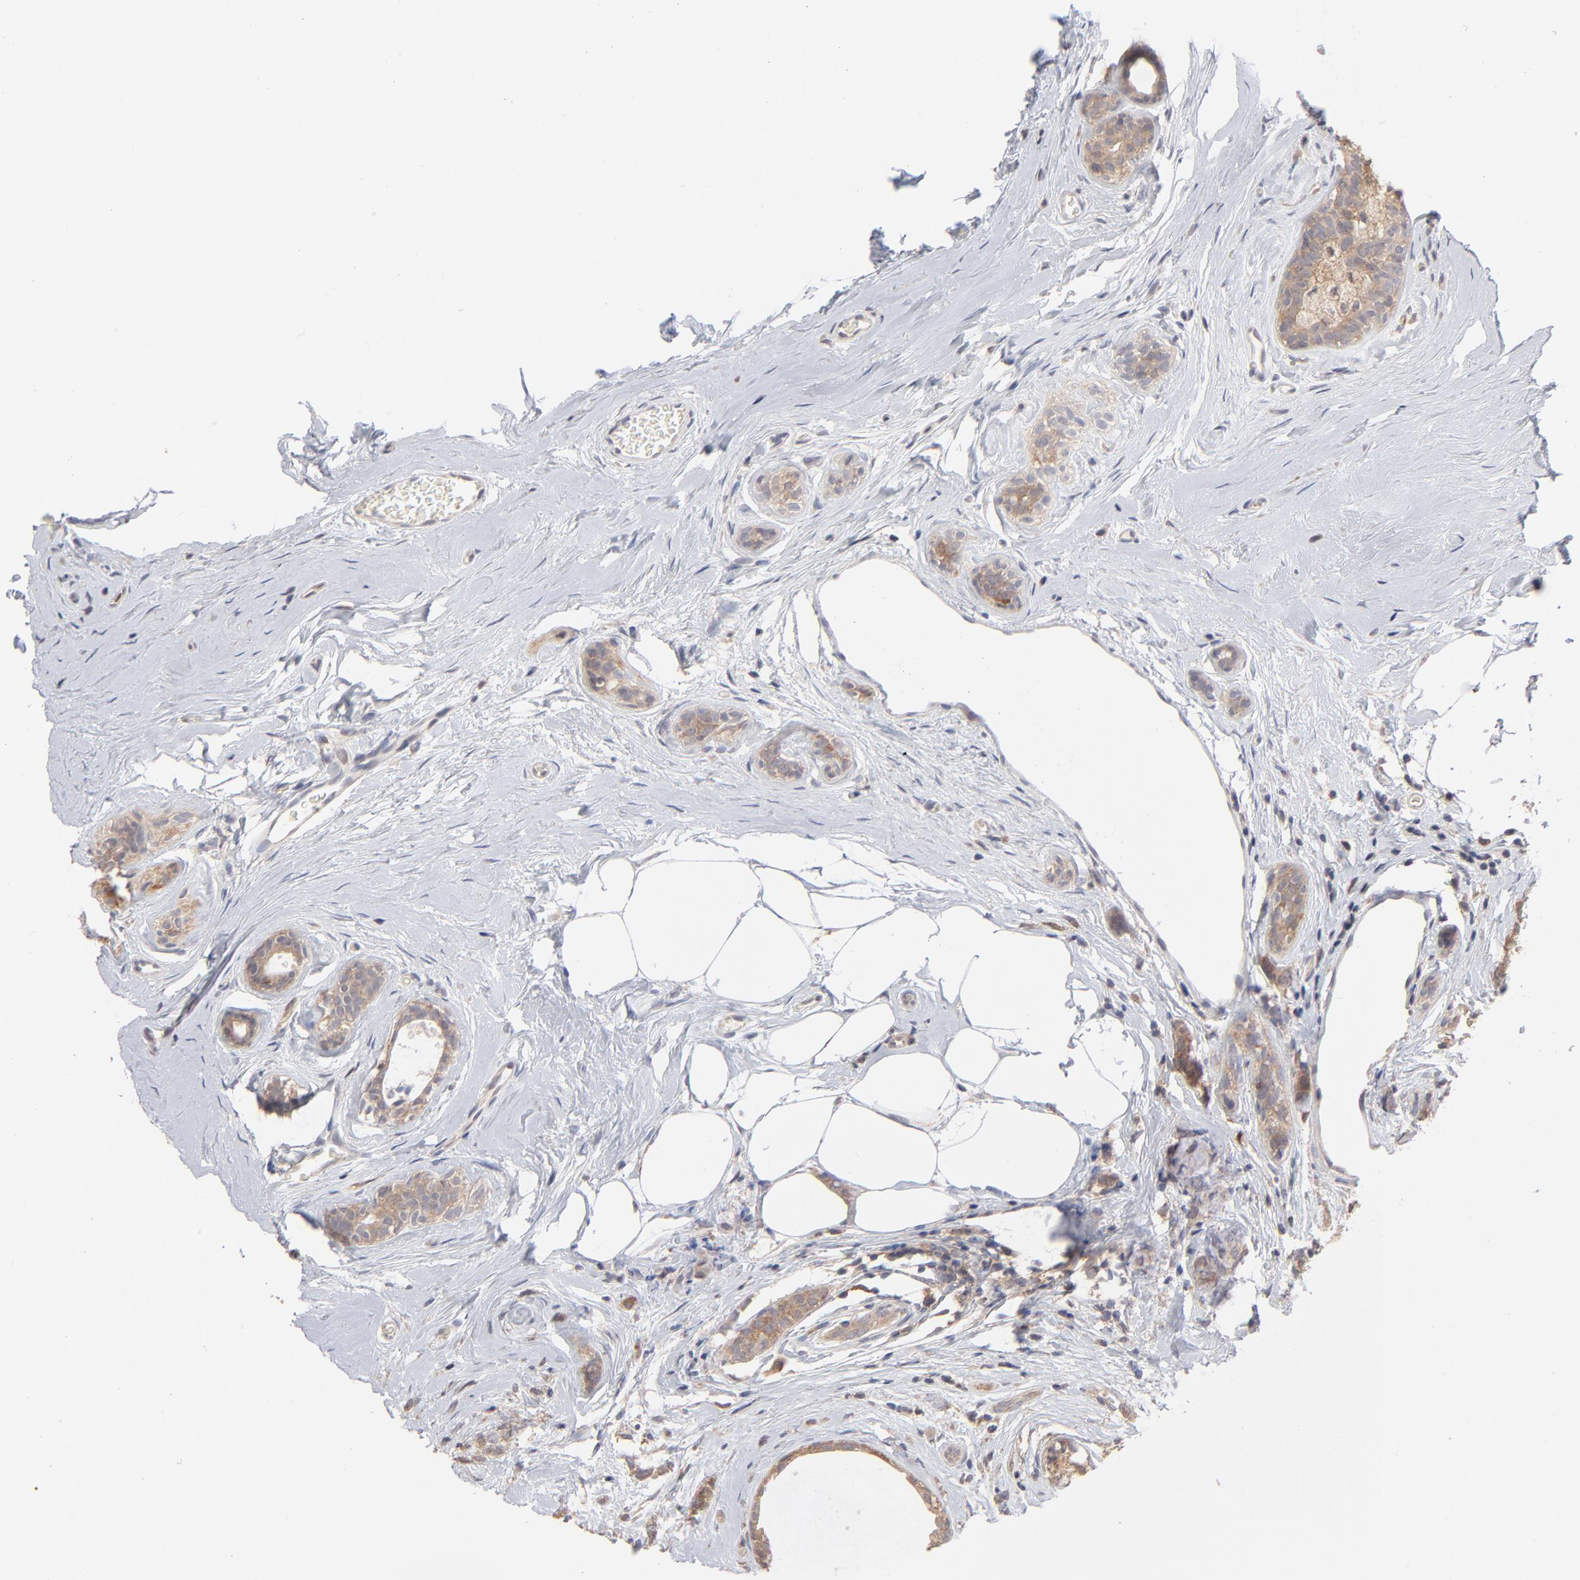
{"staining": {"intensity": "moderate", "quantity": ">75%", "location": "cytoplasmic/membranous"}, "tissue": "breast cancer", "cell_type": "Tumor cells", "image_type": "cancer", "snomed": [{"axis": "morphology", "description": "Lobular carcinoma"}, {"axis": "topography", "description": "Breast"}], "caption": "Tumor cells demonstrate moderate cytoplasmic/membranous staining in about >75% of cells in breast lobular carcinoma. (Stains: DAB (3,3'-diaminobenzidine) in brown, nuclei in blue, Microscopy: brightfield microscopy at high magnification).", "gene": "IVNS1ABP", "patient": {"sex": "female", "age": 60}}